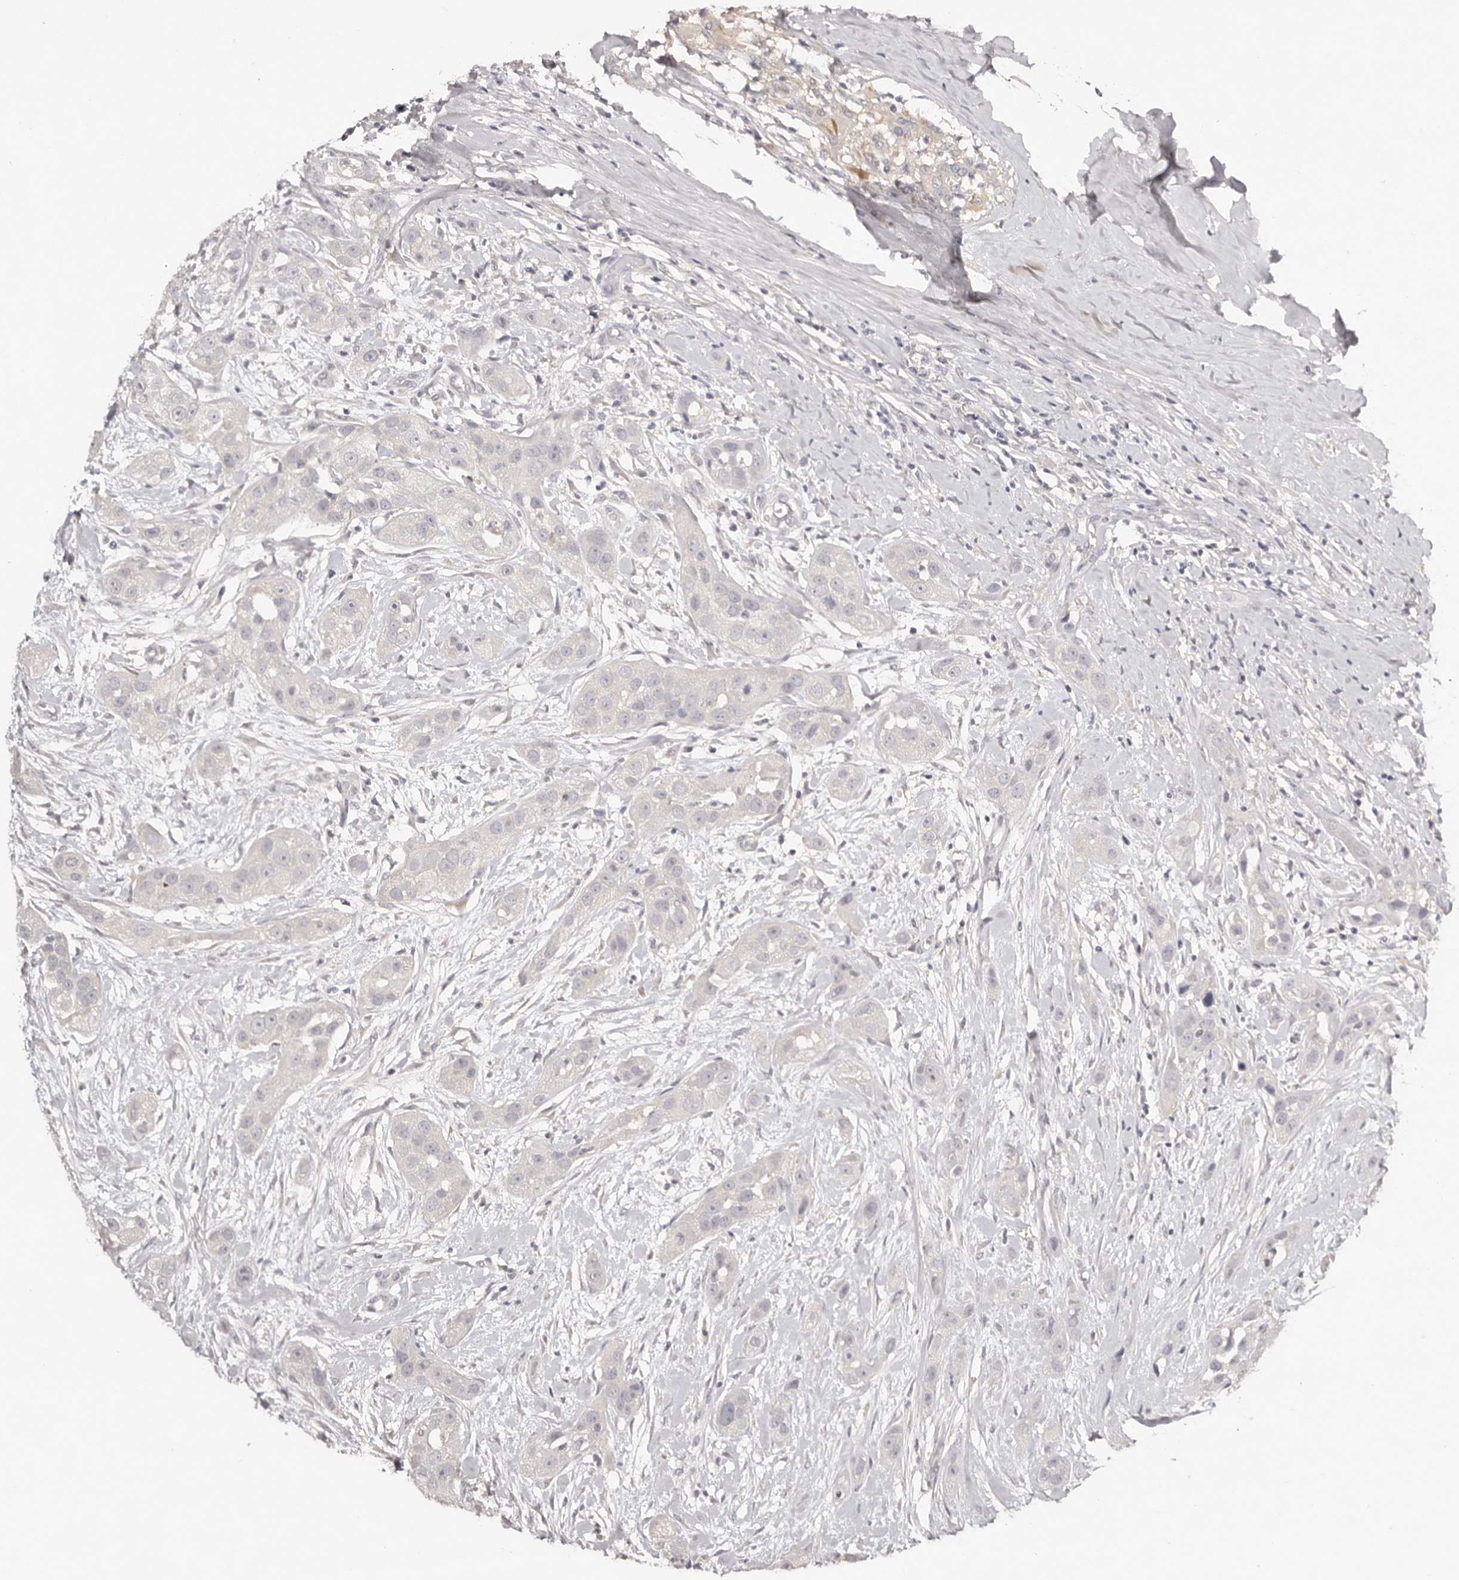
{"staining": {"intensity": "negative", "quantity": "none", "location": "none"}, "tissue": "head and neck cancer", "cell_type": "Tumor cells", "image_type": "cancer", "snomed": [{"axis": "morphology", "description": "Normal tissue, NOS"}, {"axis": "morphology", "description": "Squamous cell carcinoma, NOS"}, {"axis": "topography", "description": "Skeletal muscle"}, {"axis": "topography", "description": "Head-Neck"}], "caption": "IHC histopathology image of neoplastic tissue: human head and neck cancer stained with DAB reveals no significant protein staining in tumor cells.", "gene": "SCUBE2", "patient": {"sex": "male", "age": 51}}